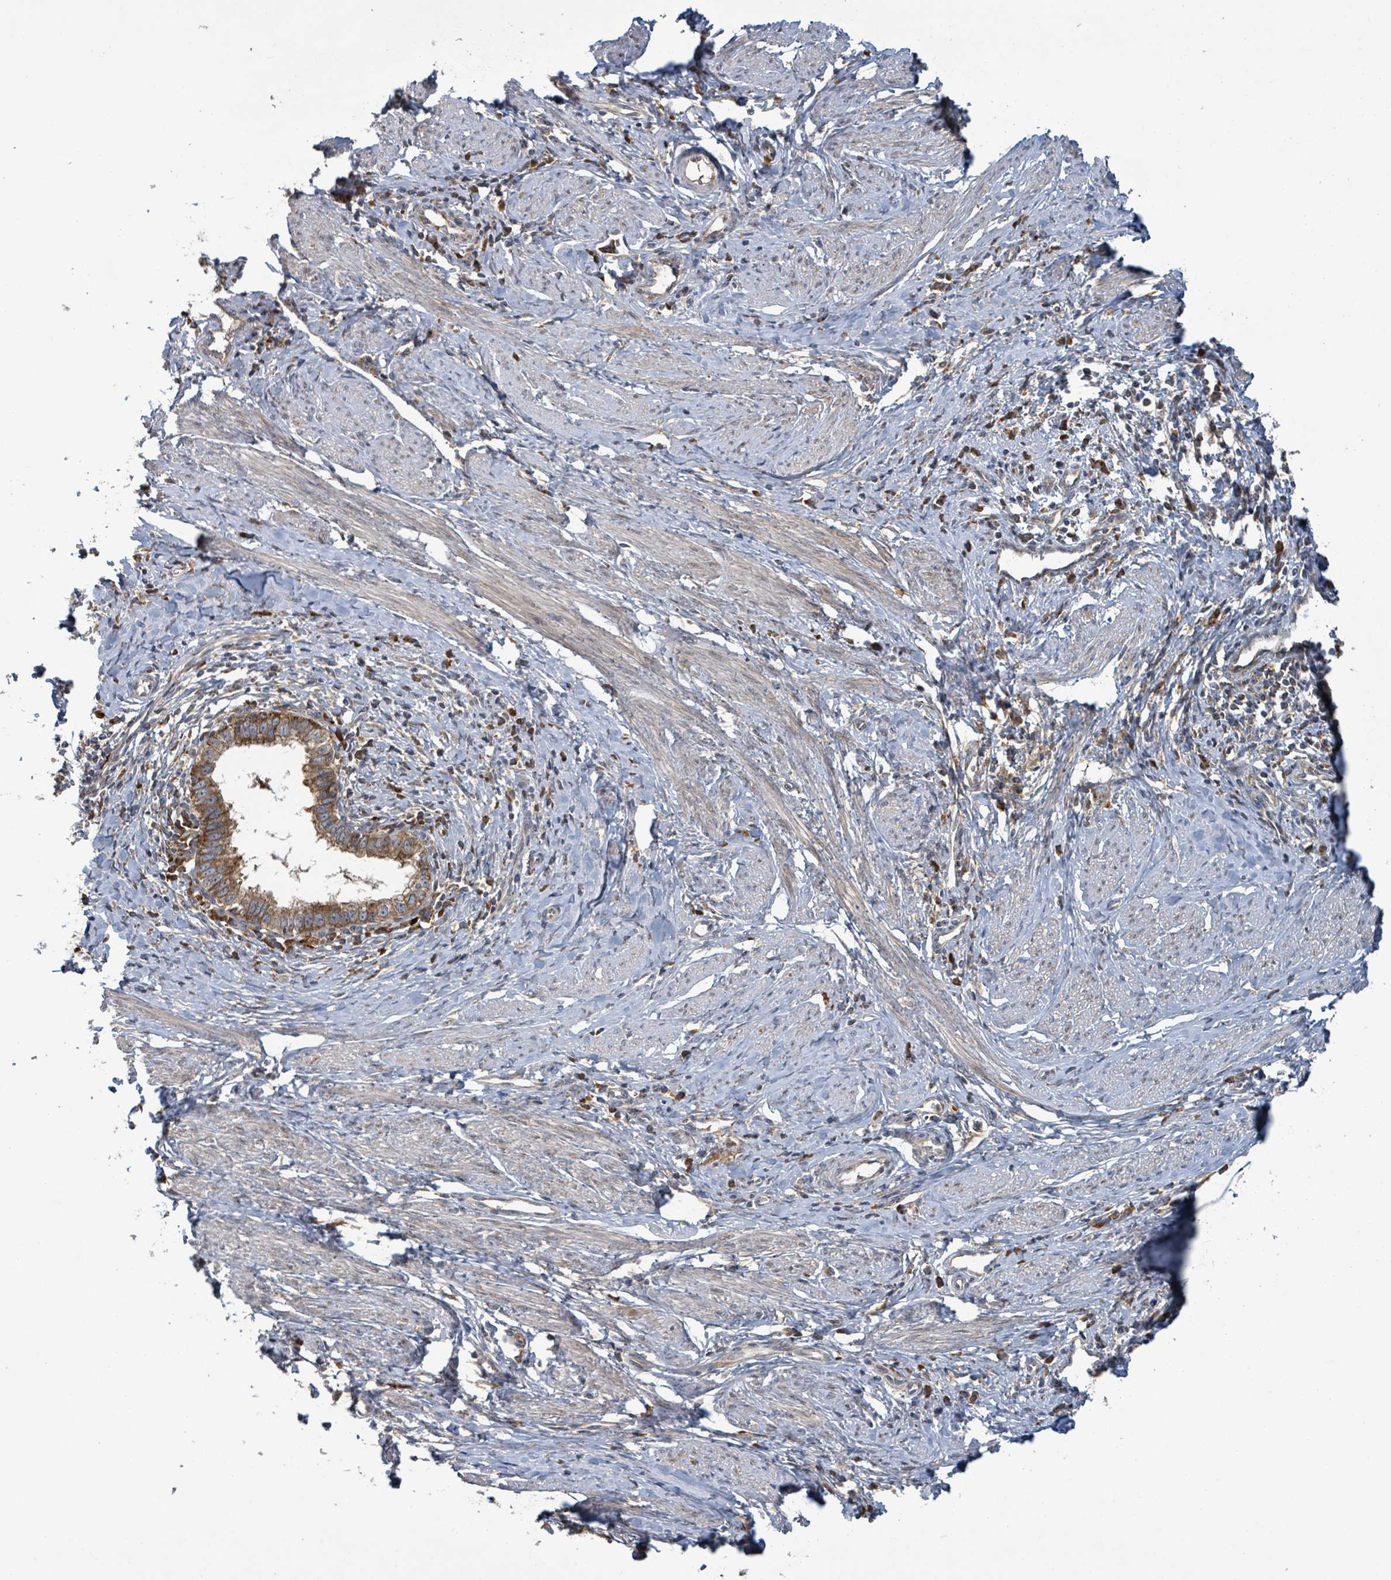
{"staining": {"intensity": "moderate", "quantity": ">75%", "location": "cytoplasmic/membranous"}, "tissue": "cervical cancer", "cell_type": "Tumor cells", "image_type": "cancer", "snomed": [{"axis": "morphology", "description": "Adenocarcinoma, NOS"}, {"axis": "topography", "description": "Cervix"}], "caption": "IHC histopathology image of neoplastic tissue: human cervical cancer (adenocarcinoma) stained using immunohistochemistry demonstrates medium levels of moderate protein expression localized specifically in the cytoplasmic/membranous of tumor cells, appearing as a cytoplasmic/membranous brown color.", "gene": "OR51E1", "patient": {"sex": "female", "age": 36}}